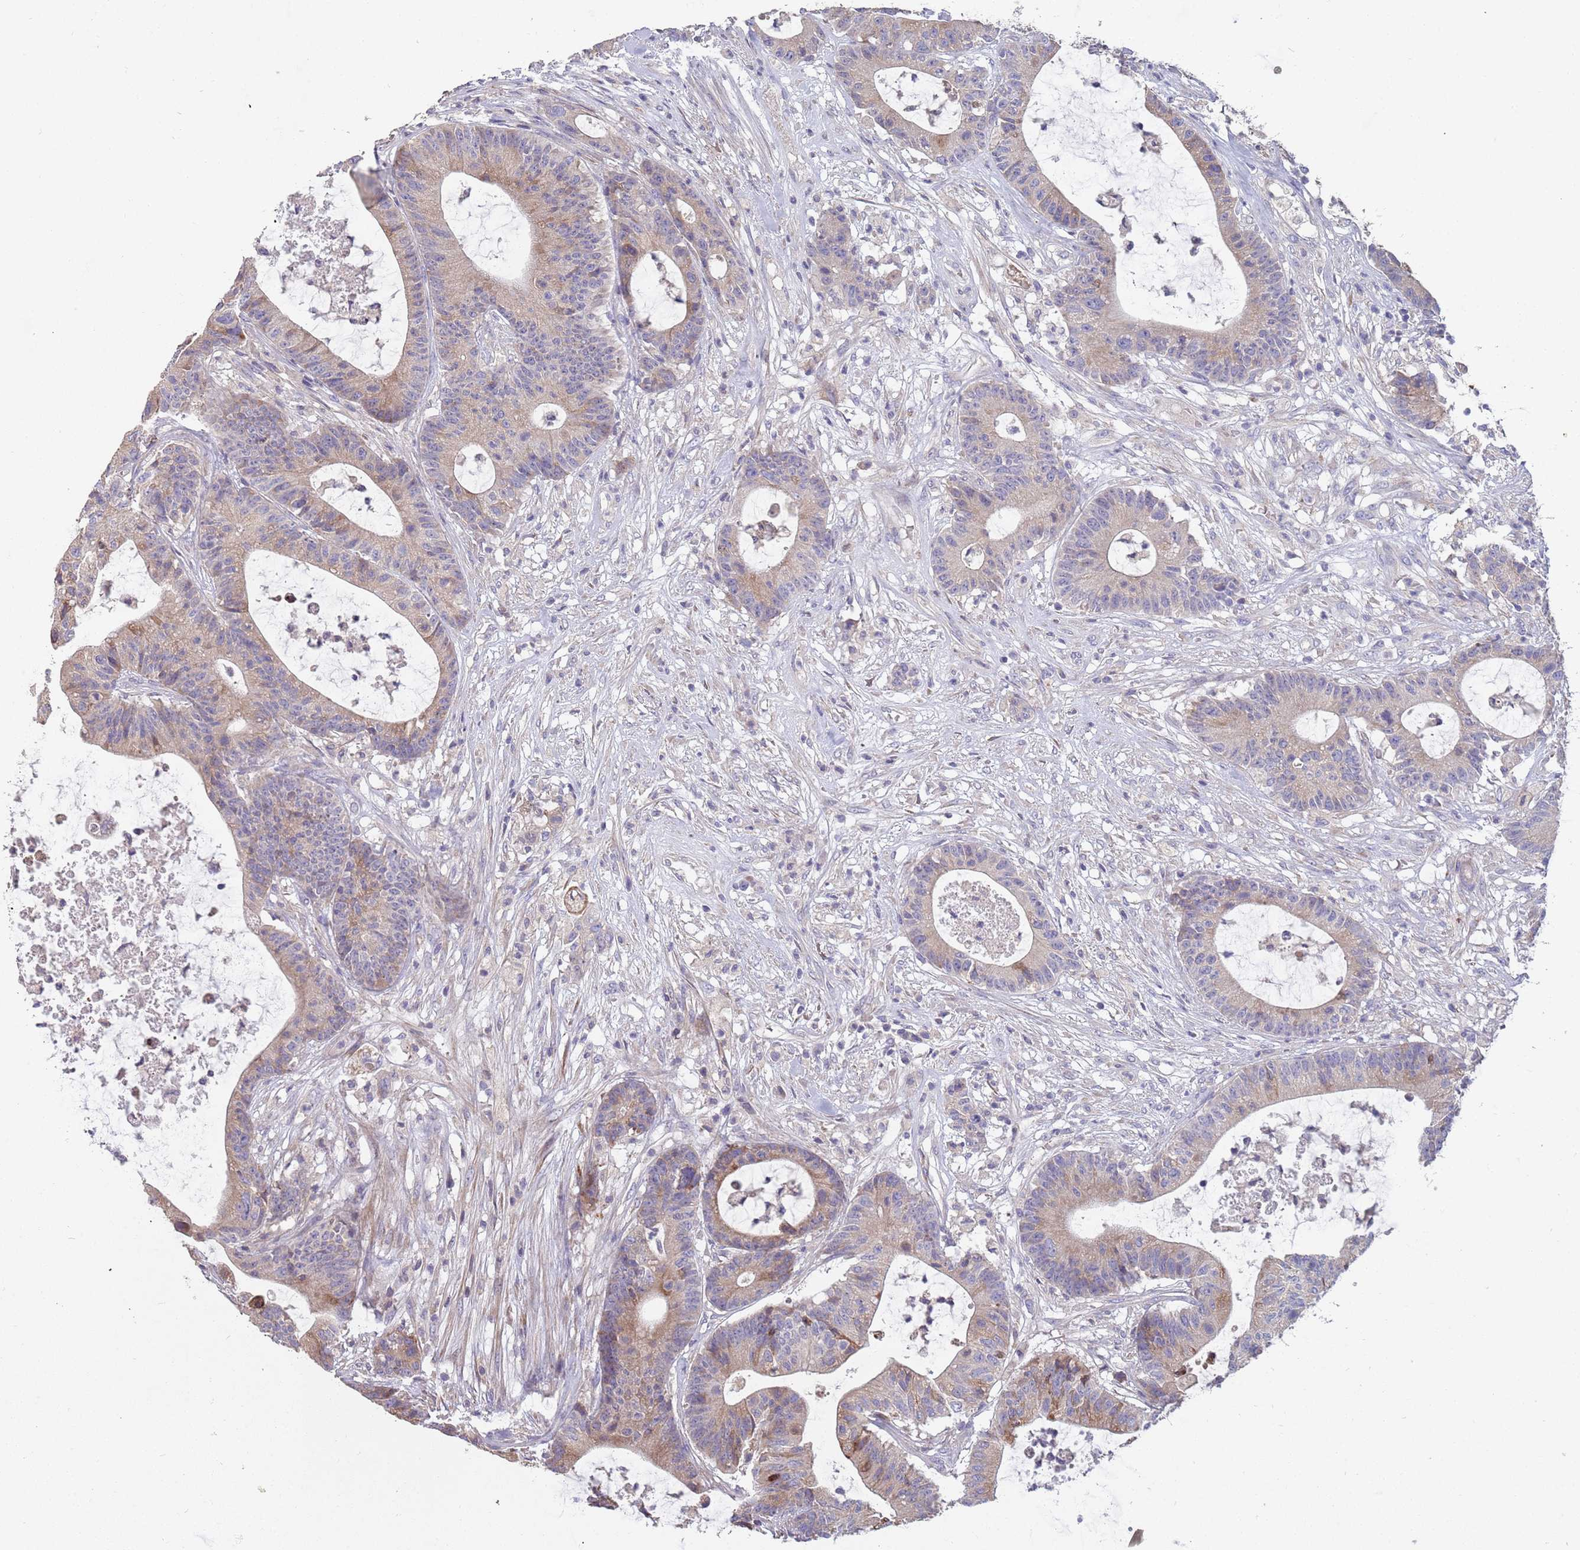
{"staining": {"intensity": "moderate", "quantity": "25%-75%", "location": "cytoplasmic/membranous"}, "tissue": "colorectal cancer", "cell_type": "Tumor cells", "image_type": "cancer", "snomed": [{"axis": "morphology", "description": "Adenocarcinoma, NOS"}, {"axis": "topography", "description": "Colon"}], "caption": "A brown stain shows moderate cytoplasmic/membranous staining of a protein in human colorectal adenocarcinoma tumor cells.", "gene": "SUSD1", "patient": {"sex": "female", "age": 84}}